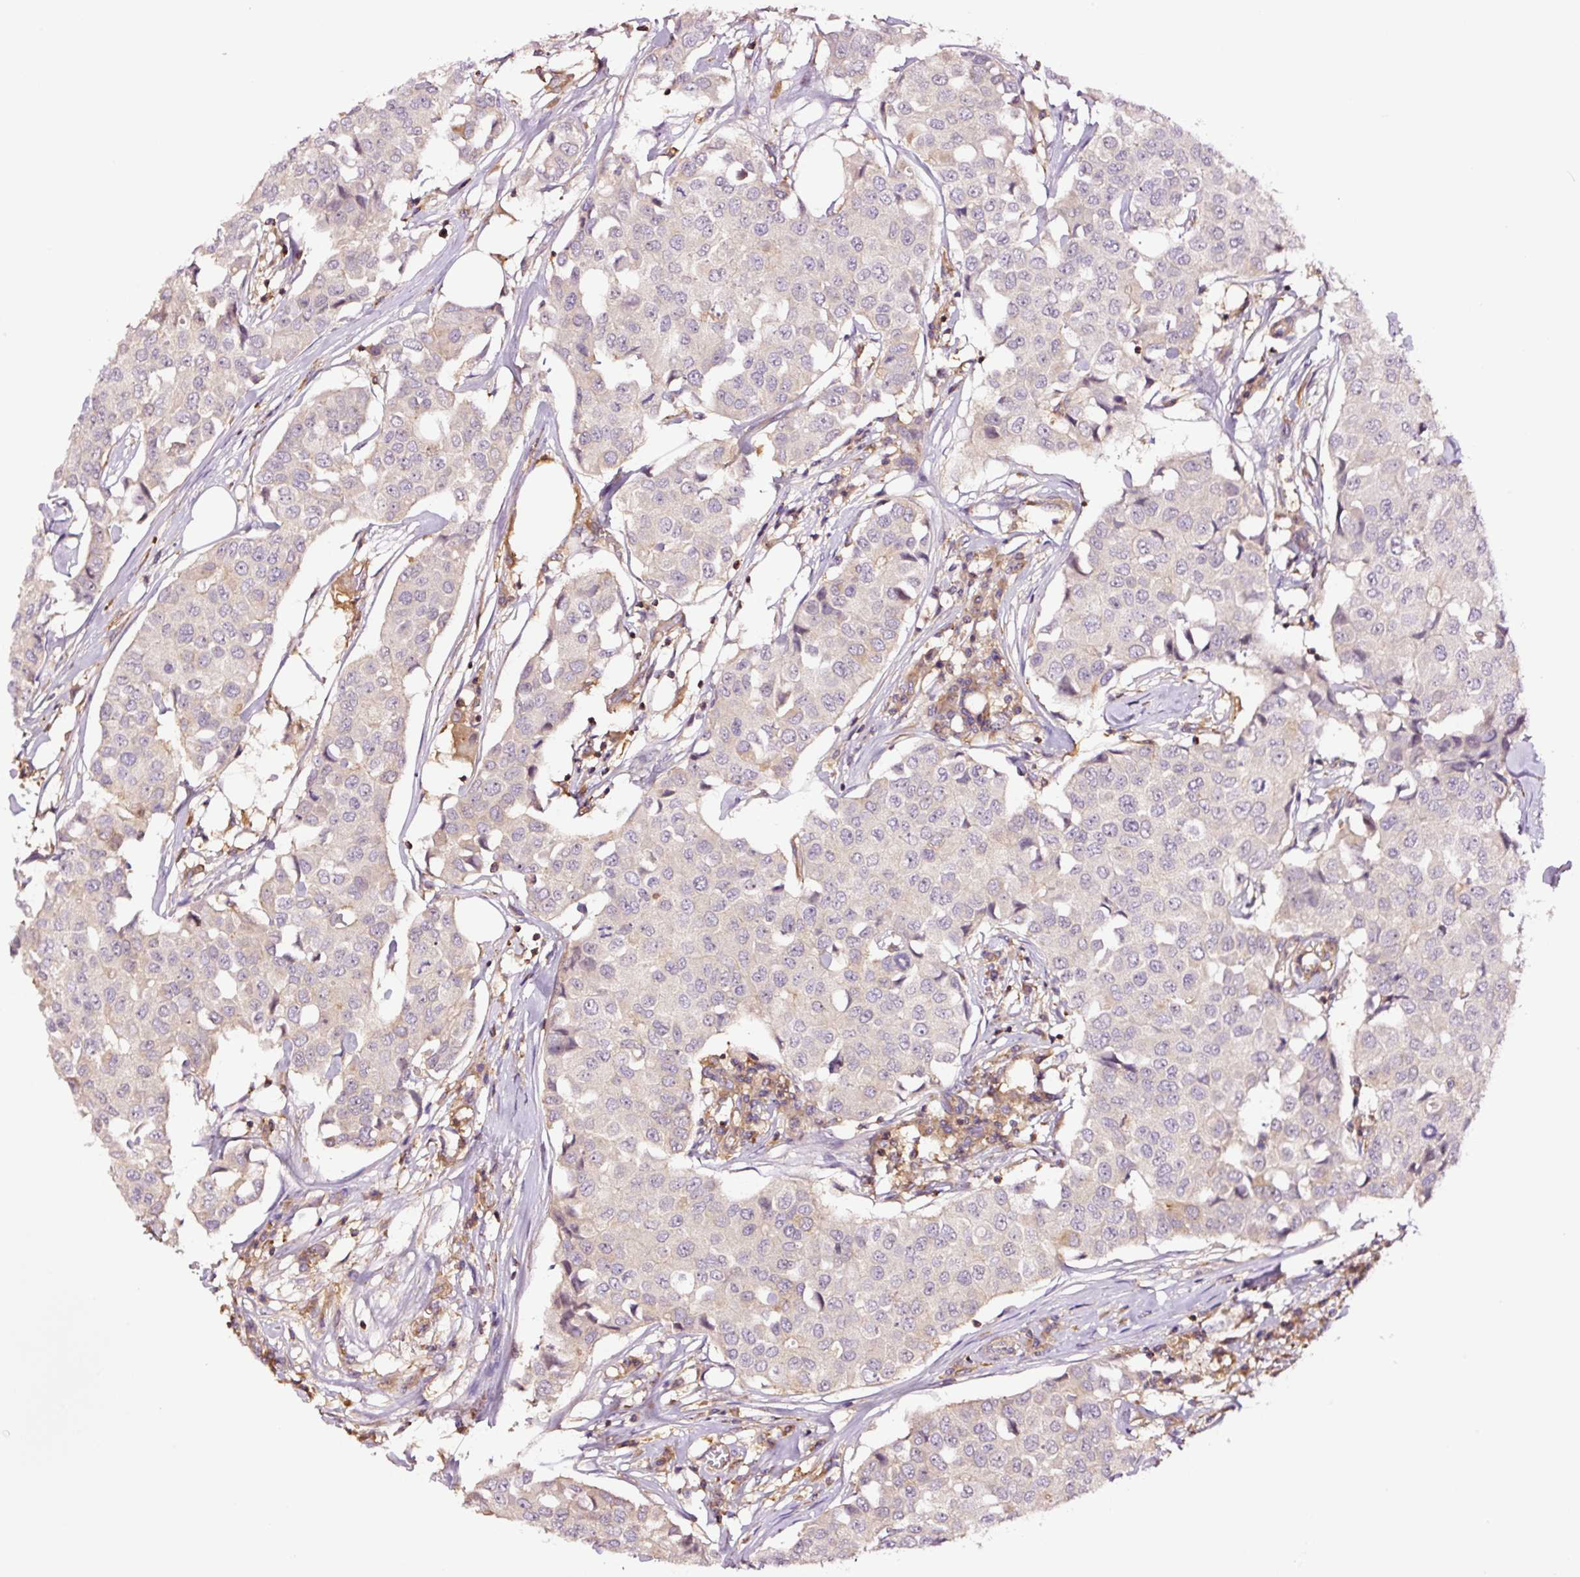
{"staining": {"intensity": "negative", "quantity": "none", "location": "none"}, "tissue": "breast cancer", "cell_type": "Tumor cells", "image_type": "cancer", "snomed": [{"axis": "morphology", "description": "Duct carcinoma"}, {"axis": "topography", "description": "Breast"}], "caption": "An image of breast infiltrating ductal carcinoma stained for a protein shows no brown staining in tumor cells. (Stains: DAB IHC with hematoxylin counter stain, Microscopy: brightfield microscopy at high magnification).", "gene": "METAP1", "patient": {"sex": "female", "age": 80}}